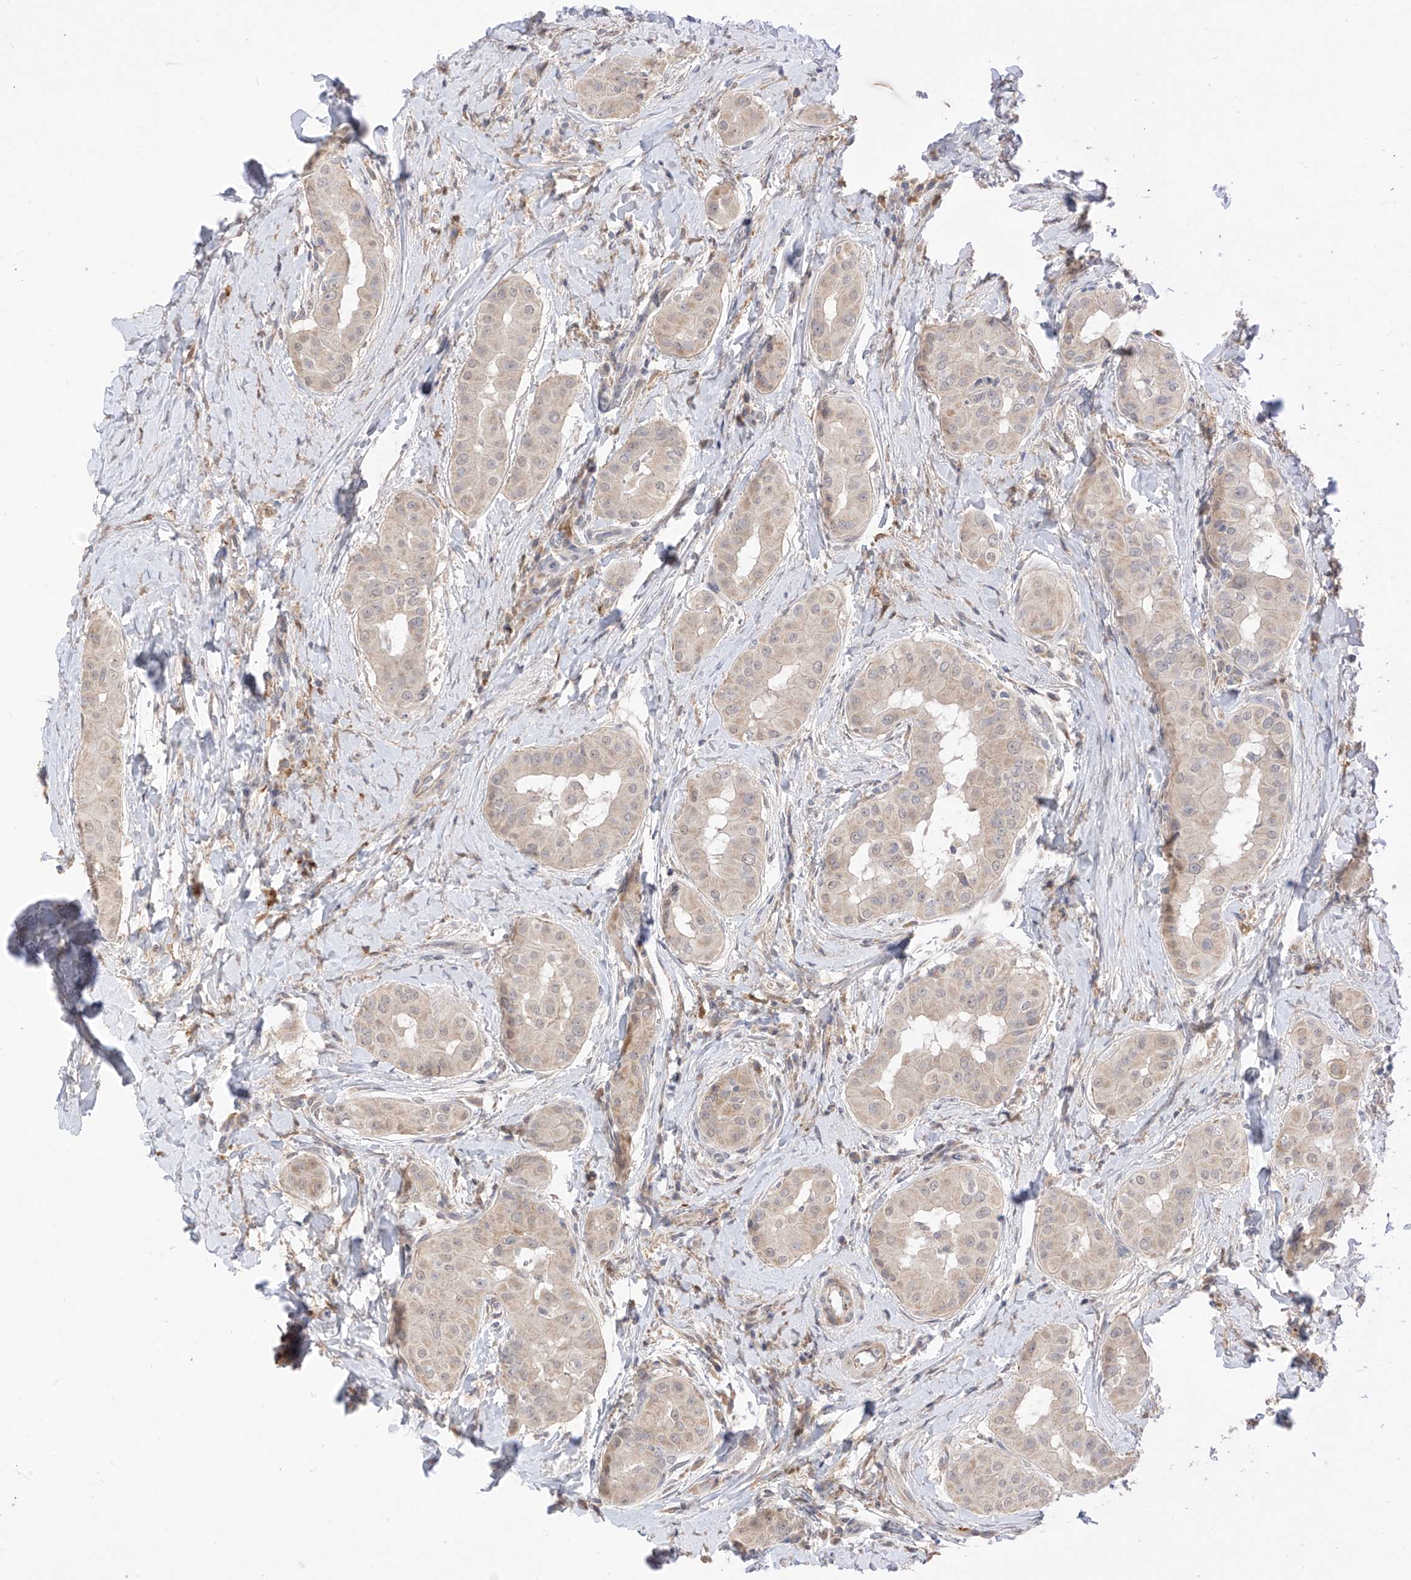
{"staining": {"intensity": "negative", "quantity": "none", "location": "none"}, "tissue": "thyroid cancer", "cell_type": "Tumor cells", "image_type": "cancer", "snomed": [{"axis": "morphology", "description": "Papillary adenocarcinoma, NOS"}, {"axis": "topography", "description": "Thyroid gland"}], "caption": "This is a image of IHC staining of papillary adenocarcinoma (thyroid), which shows no expression in tumor cells. (Immunohistochemistry, brightfield microscopy, high magnification).", "gene": "LATS1", "patient": {"sex": "male", "age": 33}}